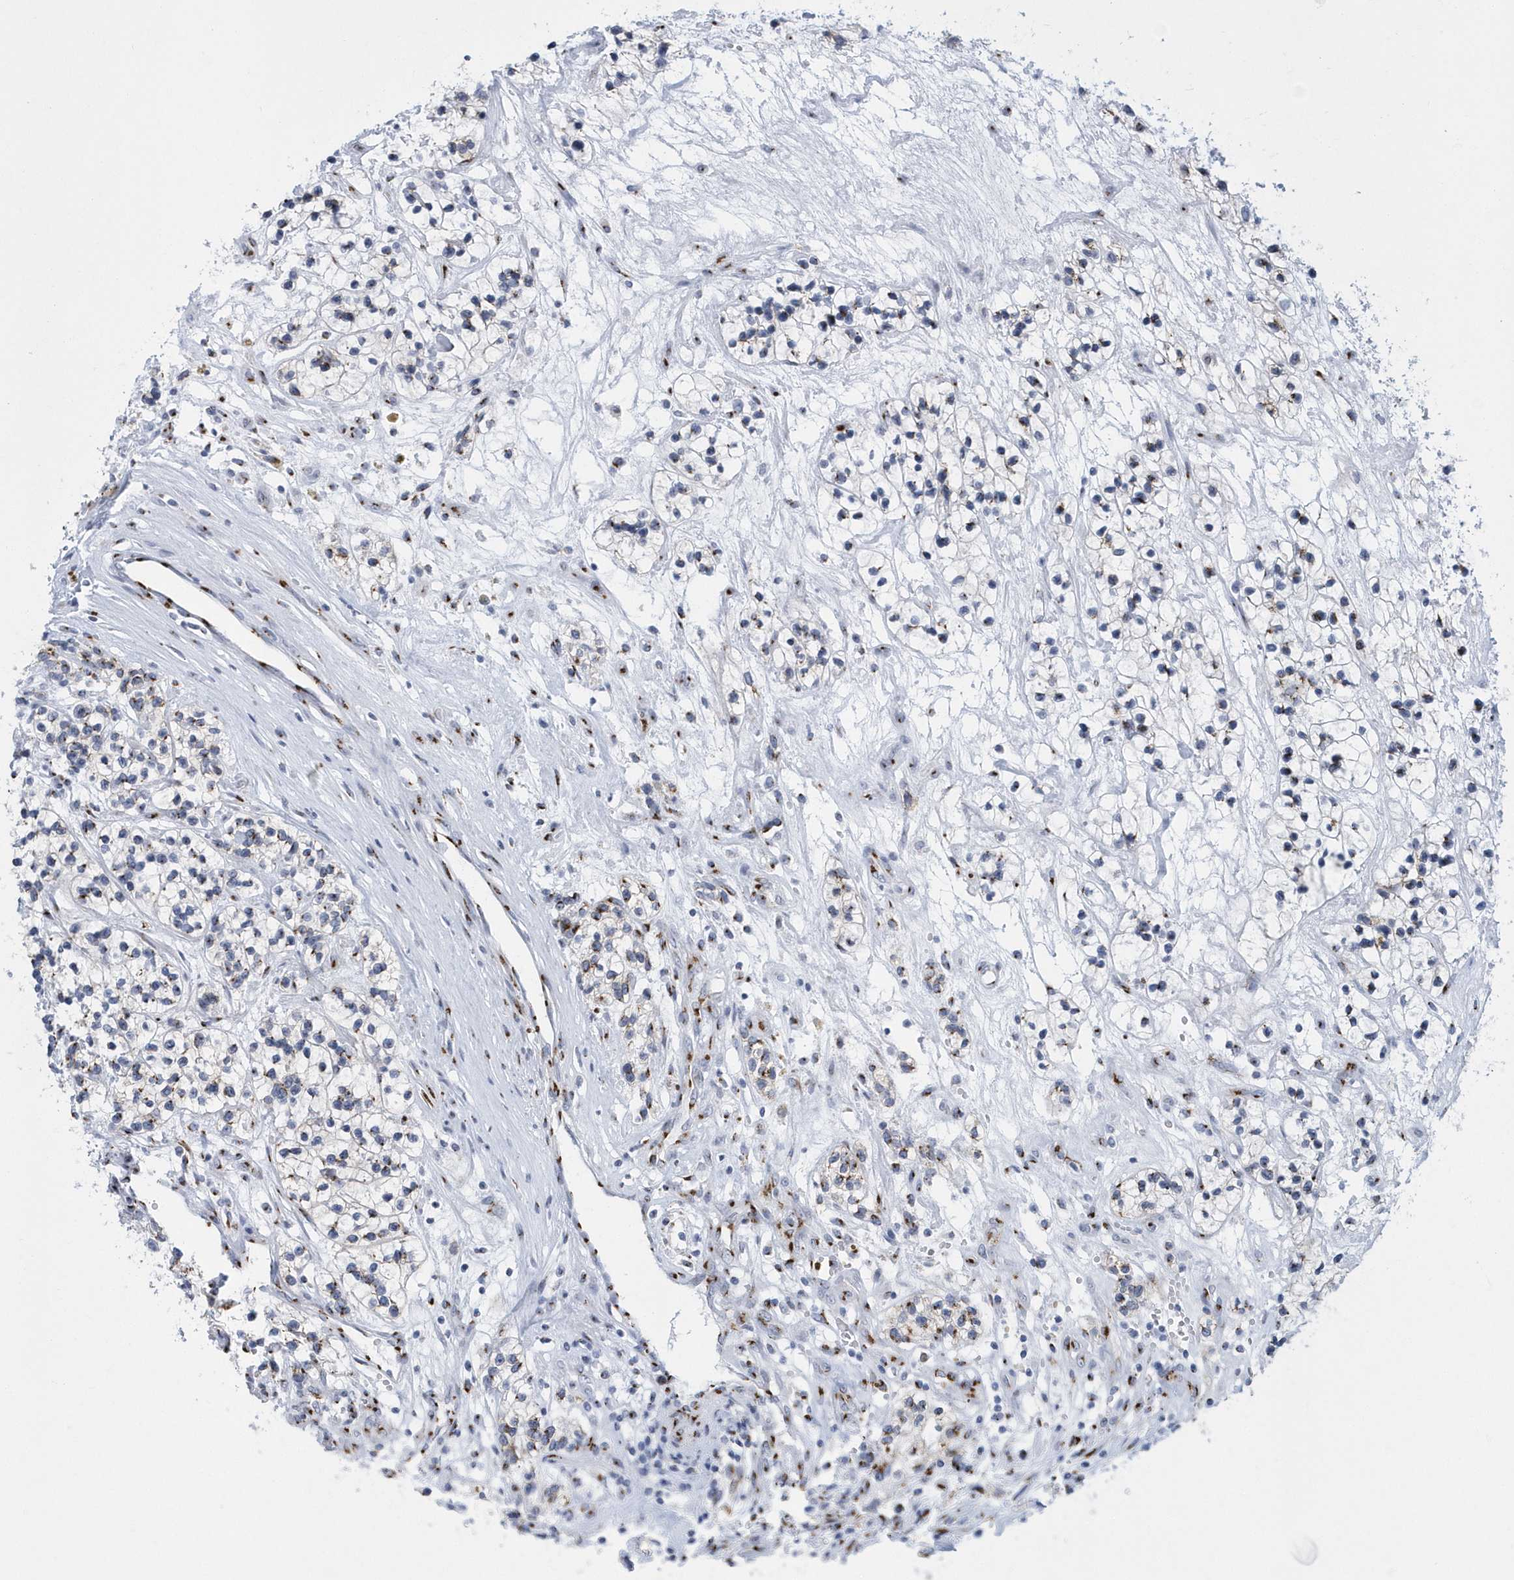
{"staining": {"intensity": "moderate", "quantity": "25%-75%", "location": "cytoplasmic/membranous"}, "tissue": "renal cancer", "cell_type": "Tumor cells", "image_type": "cancer", "snomed": [{"axis": "morphology", "description": "Adenocarcinoma, NOS"}, {"axis": "topography", "description": "Kidney"}], "caption": "Renal cancer (adenocarcinoma) tissue demonstrates moderate cytoplasmic/membranous positivity in approximately 25%-75% of tumor cells", "gene": "SLX9", "patient": {"sex": "female", "age": 57}}